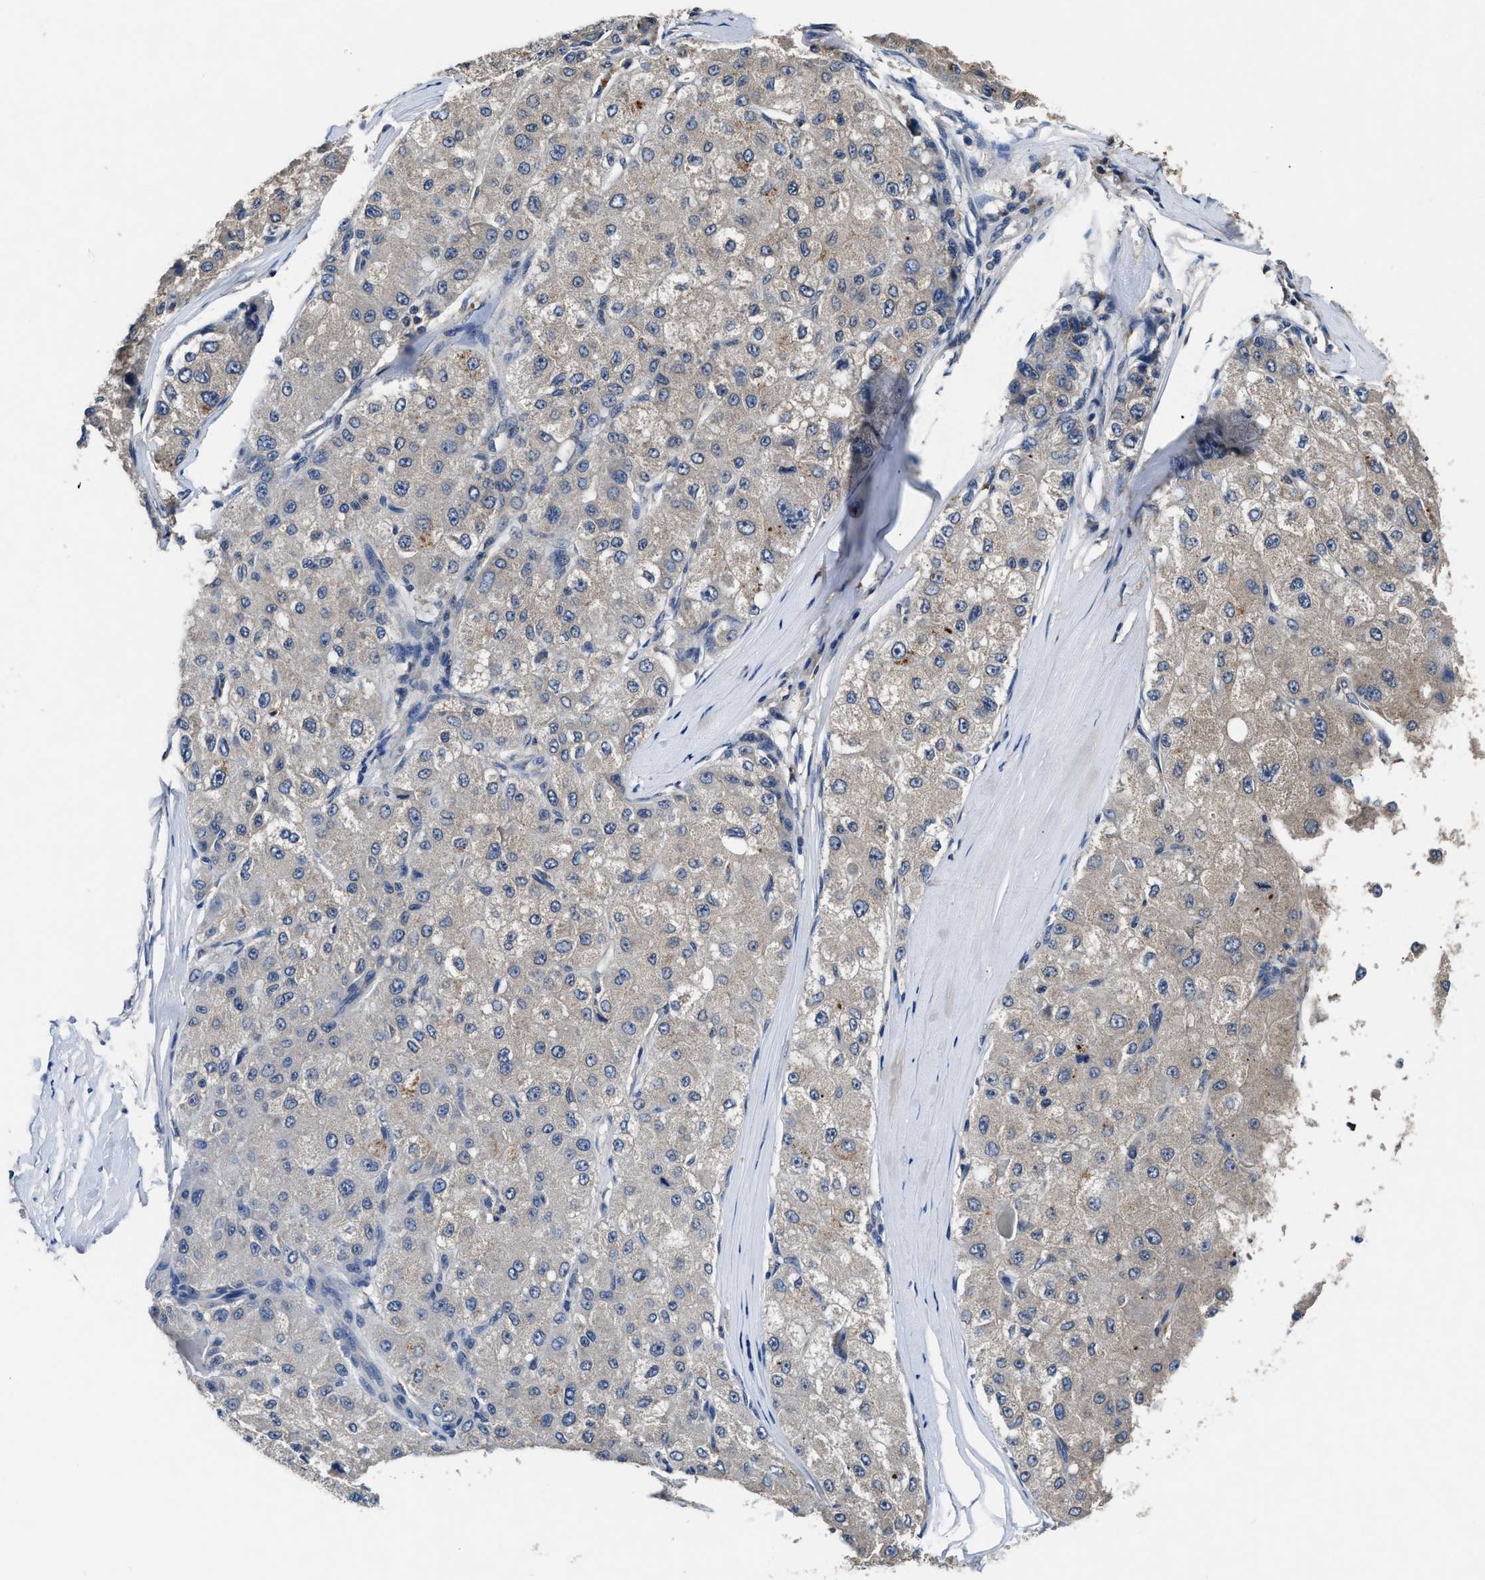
{"staining": {"intensity": "weak", "quantity": "25%-75%", "location": "cytoplasmic/membranous"}, "tissue": "liver cancer", "cell_type": "Tumor cells", "image_type": "cancer", "snomed": [{"axis": "morphology", "description": "Carcinoma, Hepatocellular, NOS"}, {"axis": "topography", "description": "Liver"}], "caption": "Liver hepatocellular carcinoma tissue reveals weak cytoplasmic/membranous expression in about 25%-75% of tumor cells, visualized by immunohistochemistry.", "gene": "PDAP1", "patient": {"sex": "male", "age": 80}}